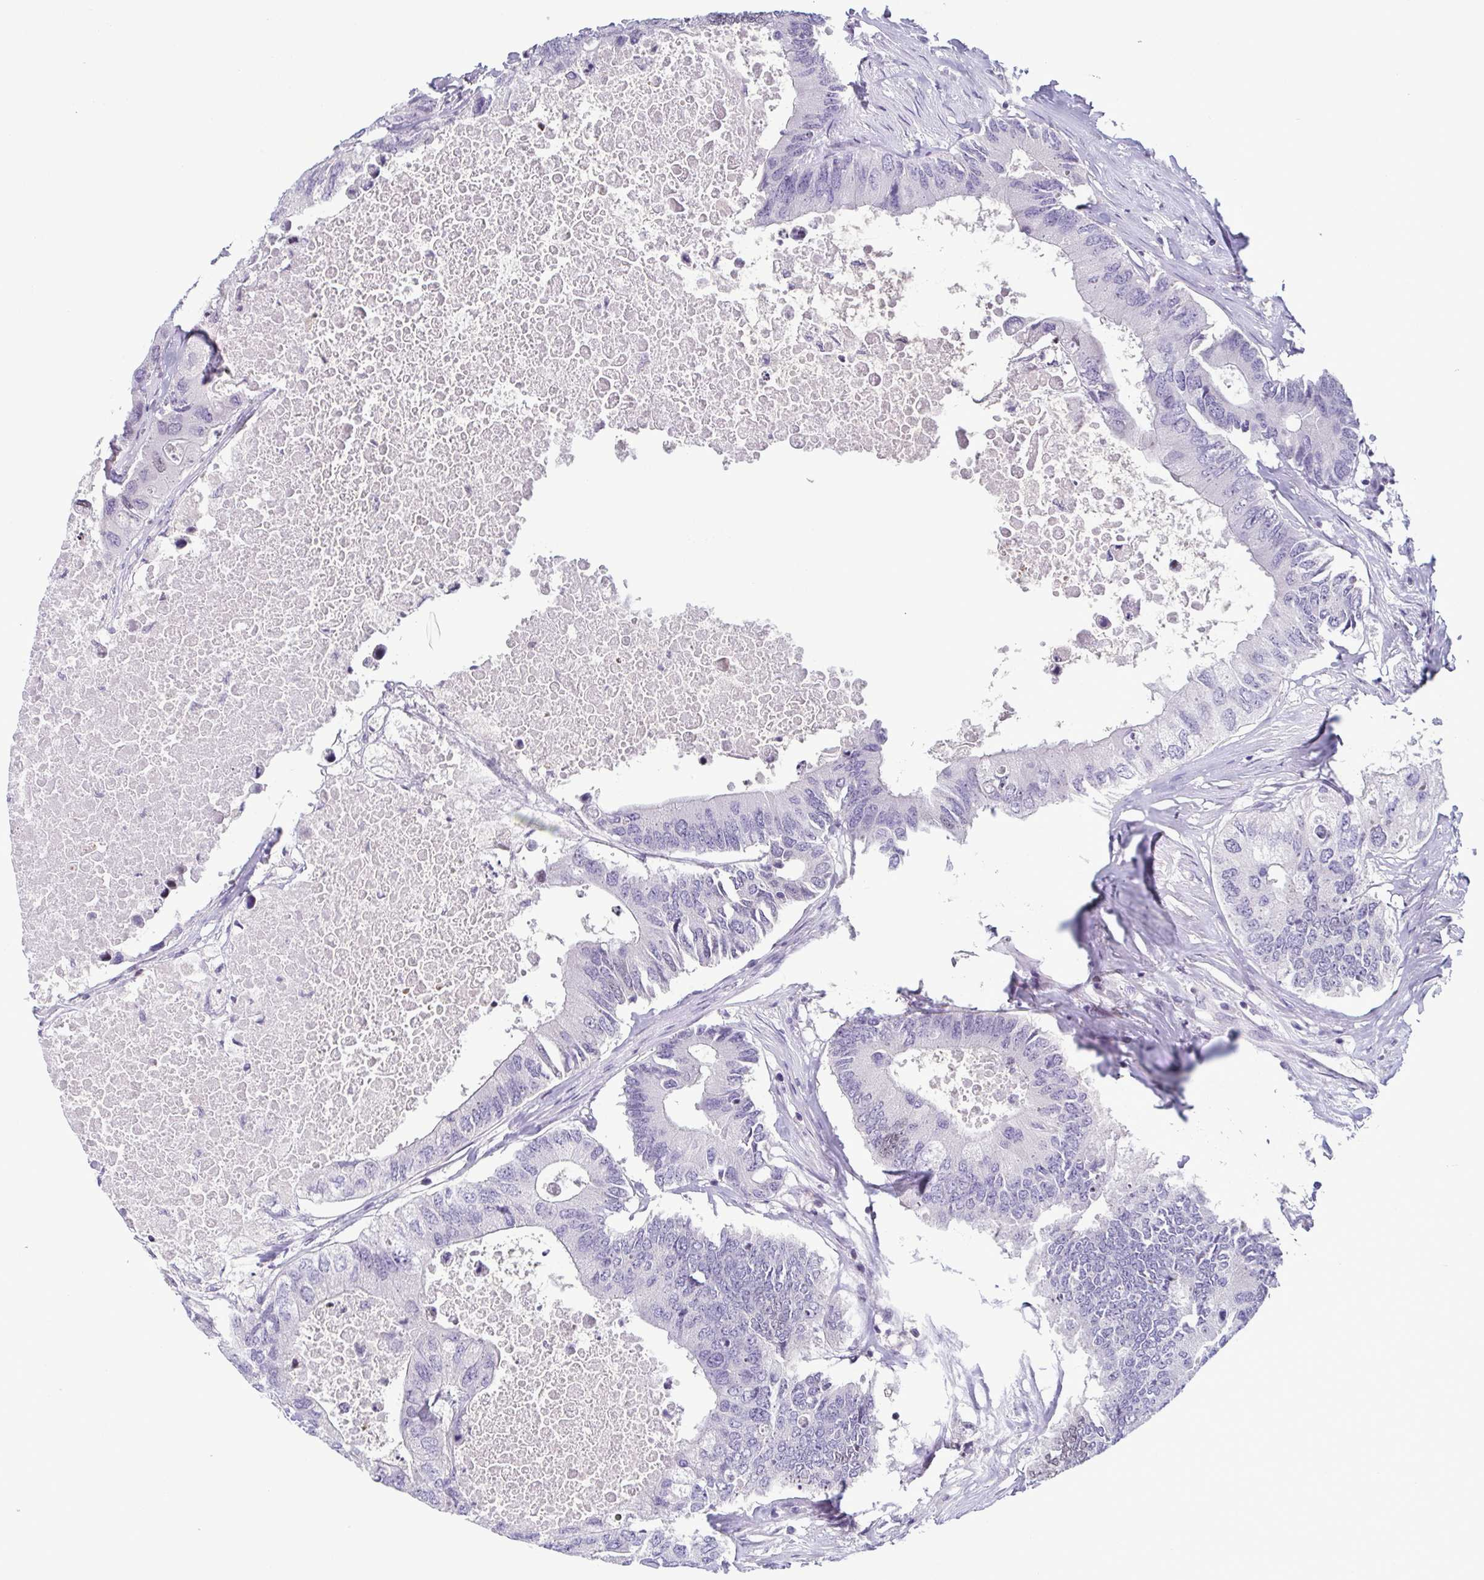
{"staining": {"intensity": "negative", "quantity": "none", "location": "none"}, "tissue": "colorectal cancer", "cell_type": "Tumor cells", "image_type": "cancer", "snomed": [{"axis": "morphology", "description": "Adenocarcinoma, NOS"}, {"axis": "topography", "description": "Colon"}], "caption": "This is a photomicrograph of IHC staining of adenocarcinoma (colorectal), which shows no staining in tumor cells.", "gene": "IRF1", "patient": {"sex": "male", "age": 71}}